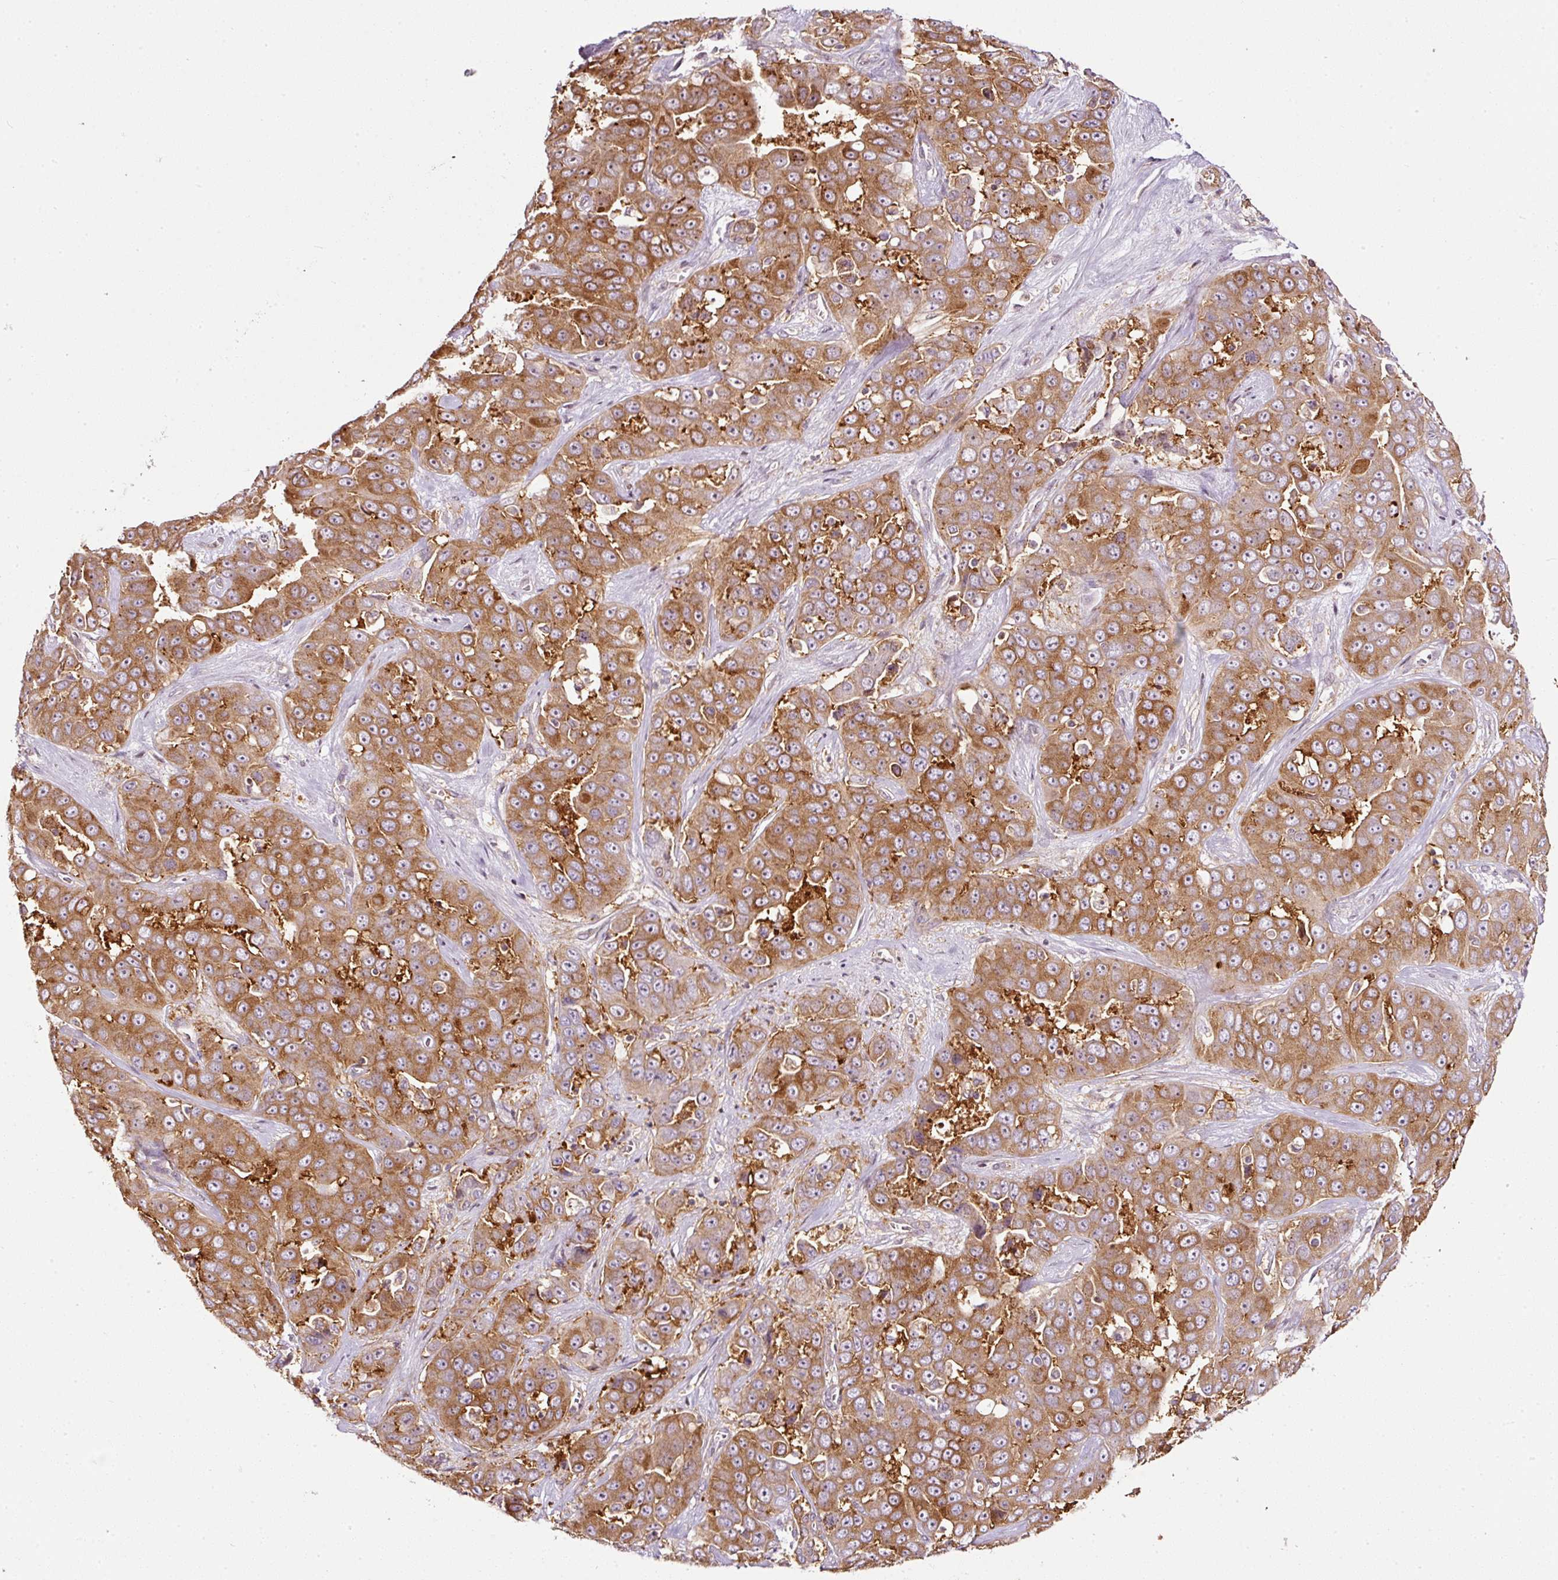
{"staining": {"intensity": "moderate", "quantity": ">75%", "location": "cytoplasmic/membranous"}, "tissue": "liver cancer", "cell_type": "Tumor cells", "image_type": "cancer", "snomed": [{"axis": "morphology", "description": "Cholangiocarcinoma"}, {"axis": "topography", "description": "Liver"}], "caption": "Moderate cytoplasmic/membranous expression for a protein is seen in about >75% of tumor cells of liver cancer using immunohistochemistry (IHC).", "gene": "SCNM1", "patient": {"sex": "female", "age": 52}}